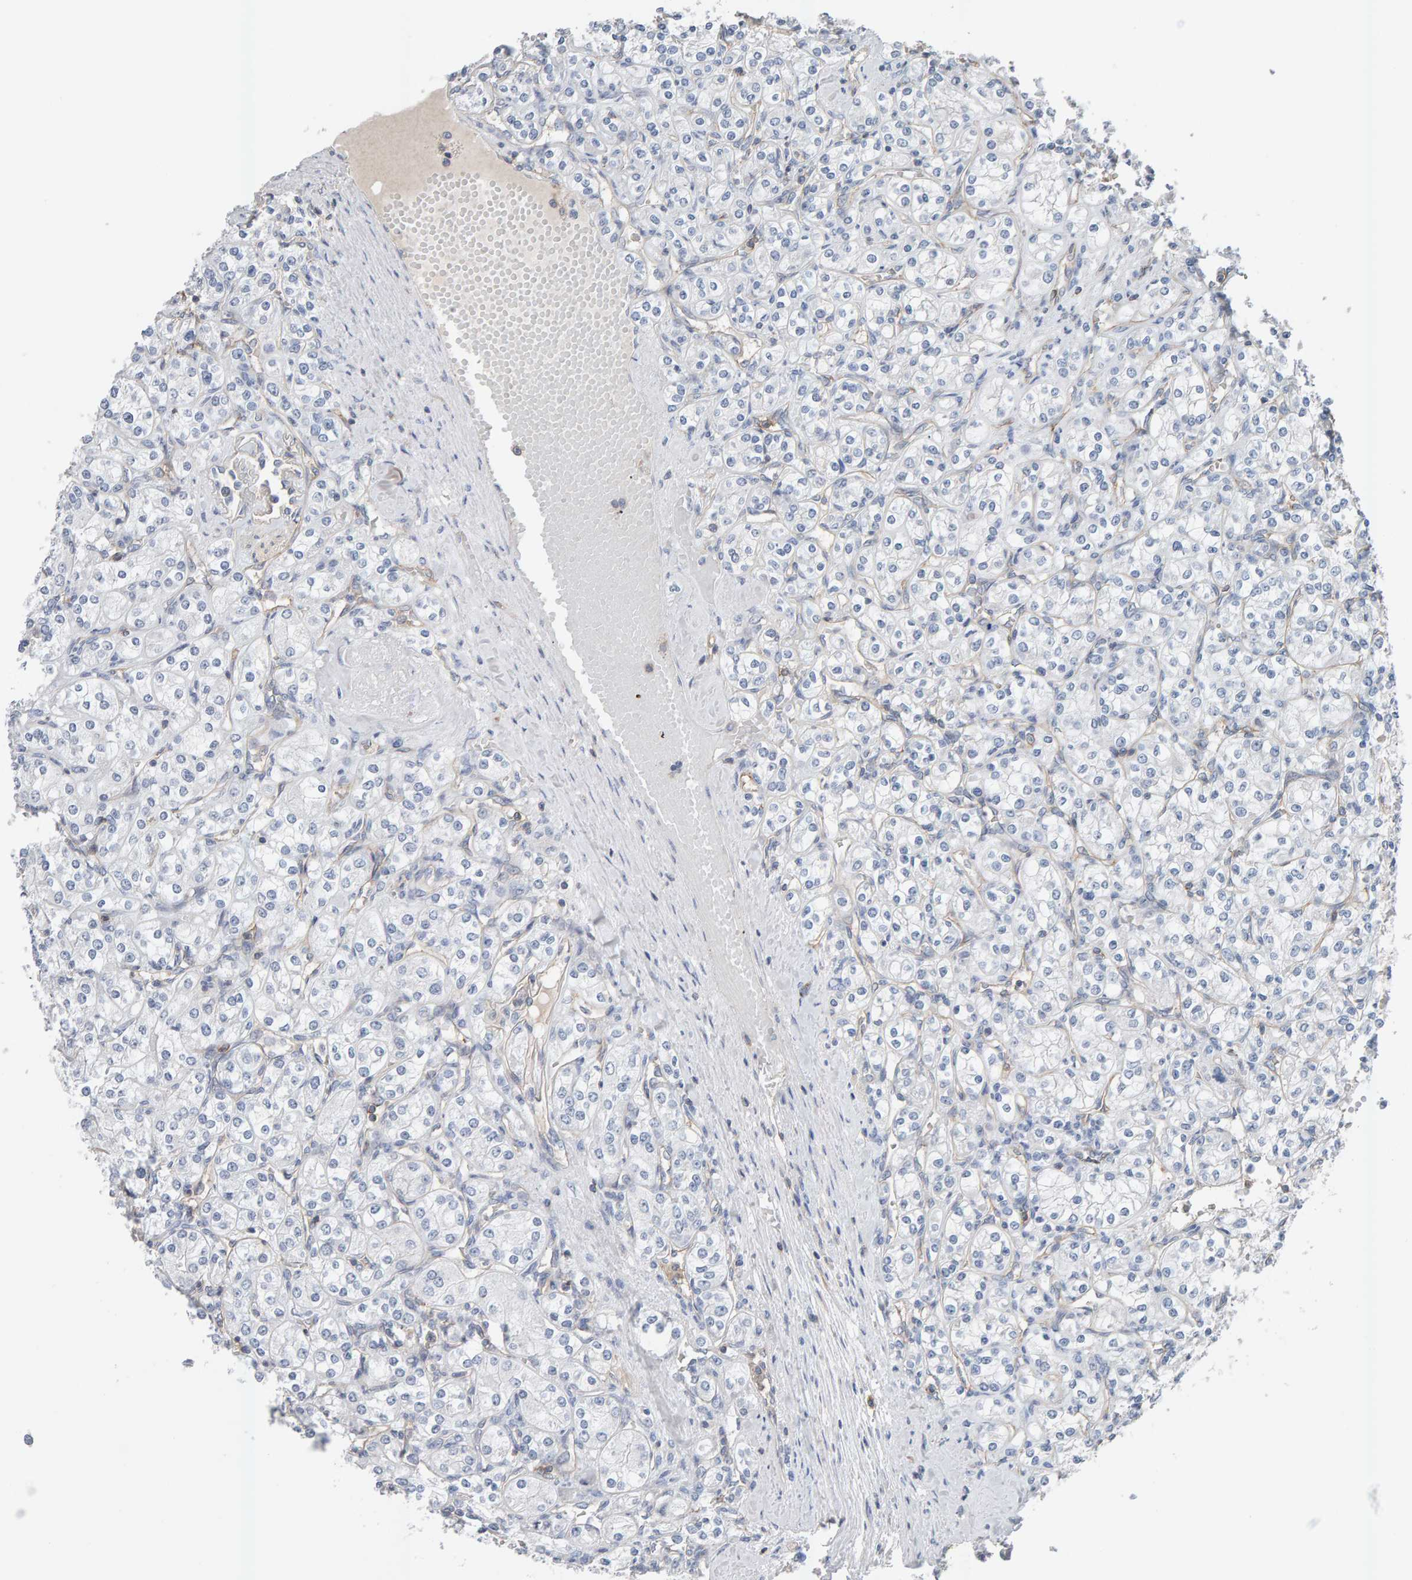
{"staining": {"intensity": "negative", "quantity": "none", "location": "none"}, "tissue": "renal cancer", "cell_type": "Tumor cells", "image_type": "cancer", "snomed": [{"axis": "morphology", "description": "Adenocarcinoma, NOS"}, {"axis": "topography", "description": "Kidney"}], "caption": "Renal cancer stained for a protein using immunohistochemistry (IHC) reveals no expression tumor cells.", "gene": "FYN", "patient": {"sex": "male", "age": 77}}